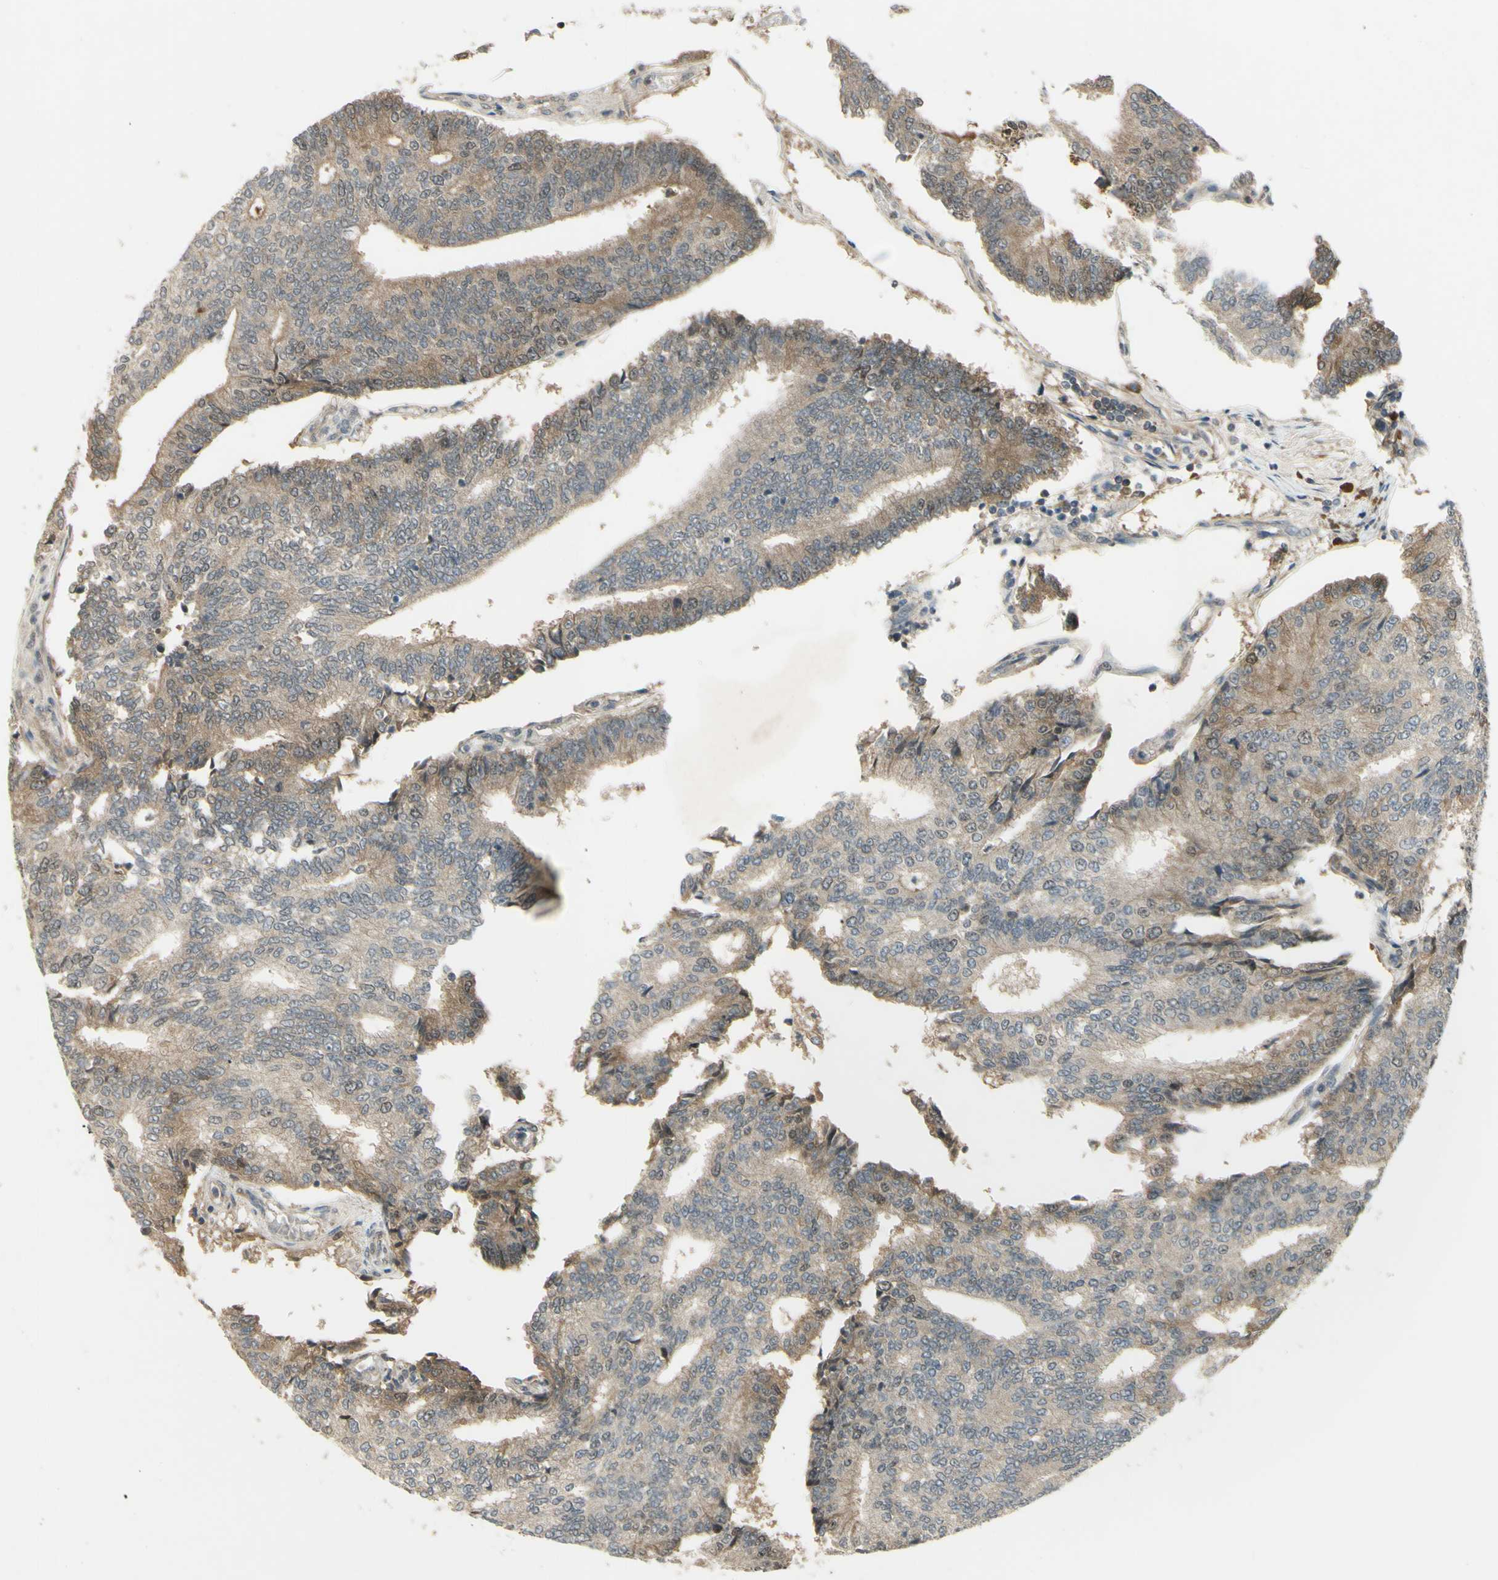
{"staining": {"intensity": "weak", "quantity": "<25%", "location": "nuclear"}, "tissue": "prostate cancer", "cell_type": "Tumor cells", "image_type": "cancer", "snomed": [{"axis": "morphology", "description": "Adenocarcinoma, High grade"}, {"axis": "topography", "description": "Prostate"}], "caption": "Immunohistochemical staining of human prostate cancer (high-grade adenocarcinoma) demonstrates no significant staining in tumor cells.", "gene": "RAD18", "patient": {"sex": "male", "age": 55}}